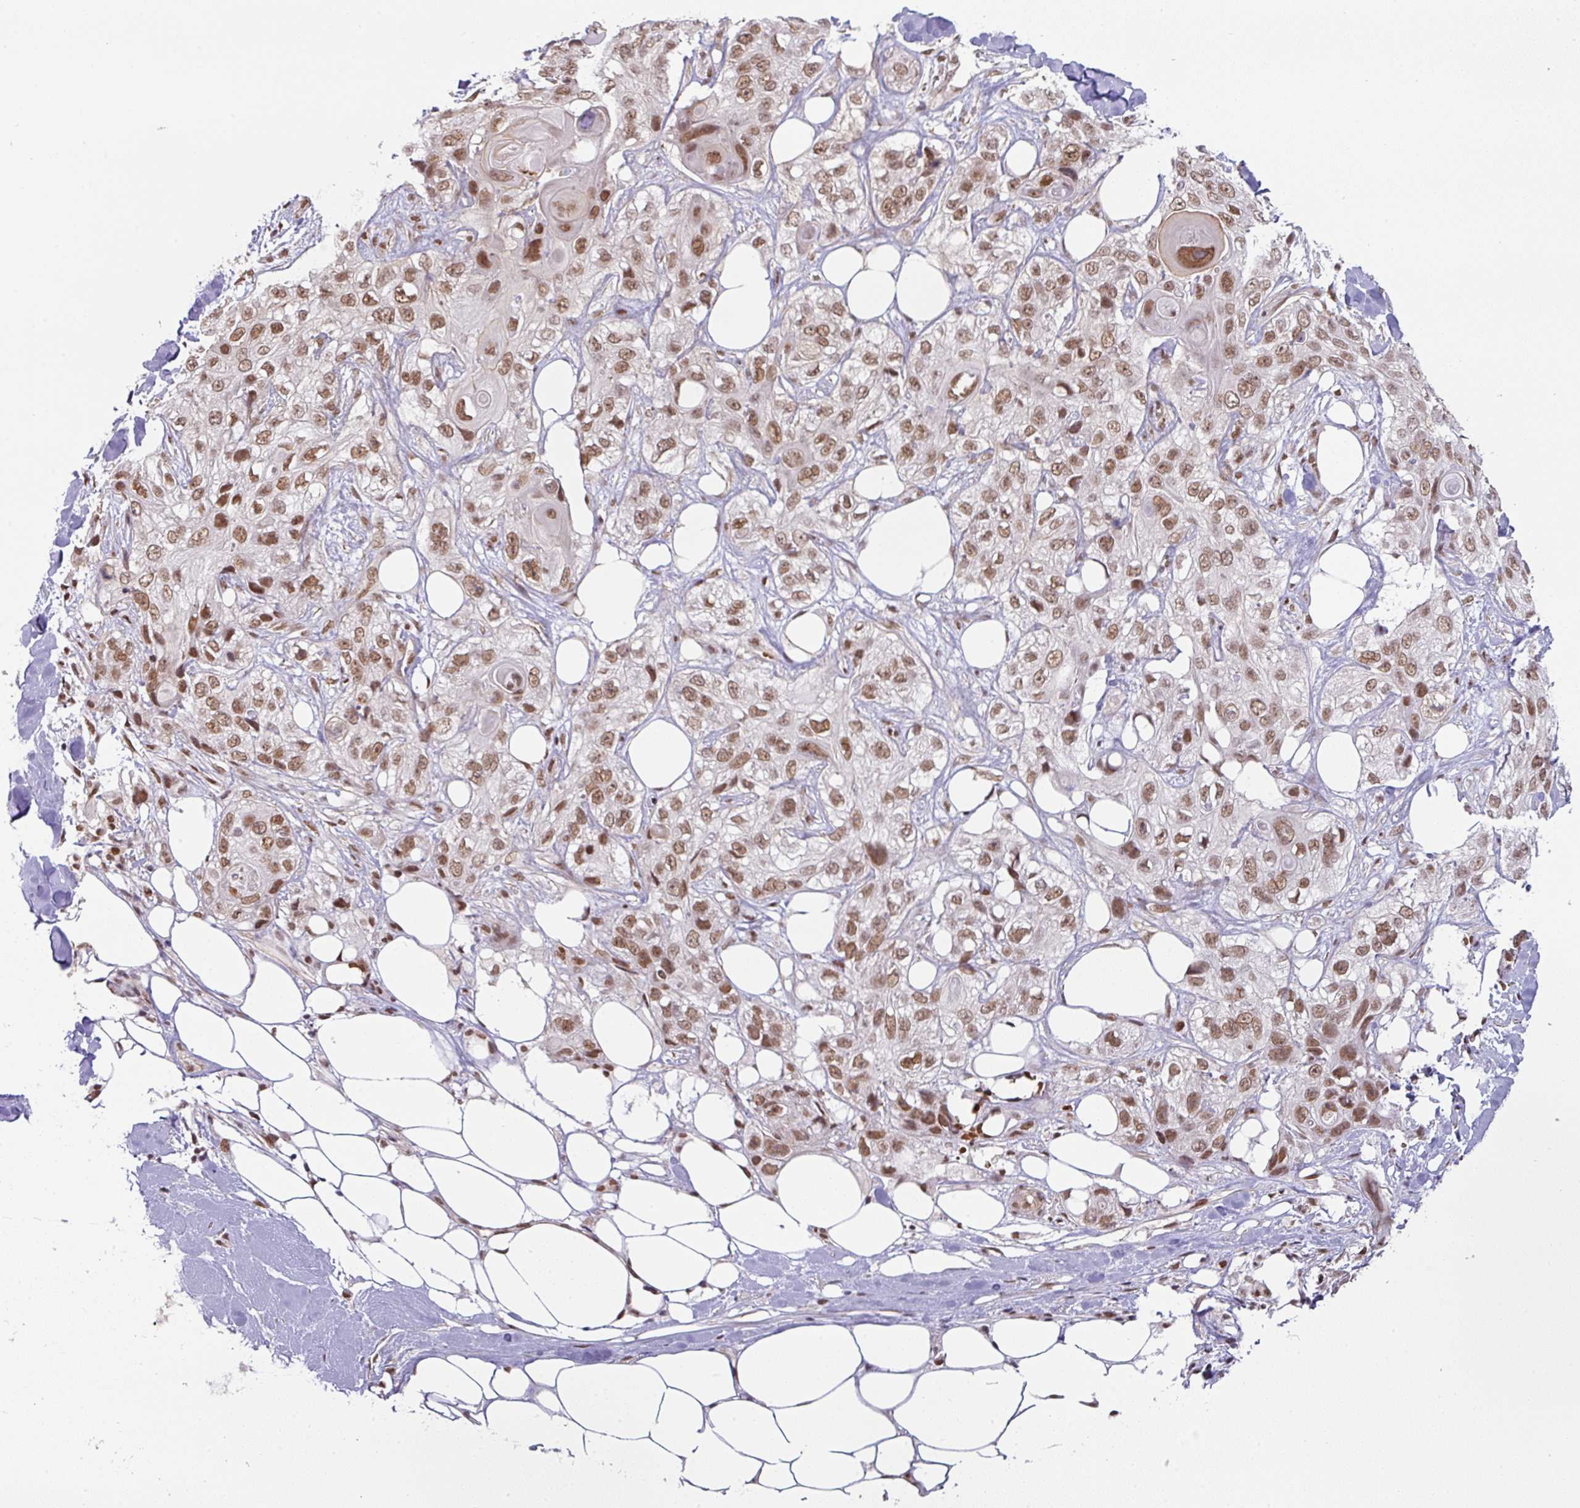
{"staining": {"intensity": "moderate", "quantity": ">75%", "location": "nuclear"}, "tissue": "skin cancer", "cell_type": "Tumor cells", "image_type": "cancer", "snomed": [{"axis": "morphology", "description": "Normal tissue, NOS"}, {"axis": "morphology", "description": "Squamous cell carcinoma, NOS"}, {"axis": "topography", "description": "Skin"}], "caption": "Skin squamous cell carcinoma stained with a protein marker displays moderate staining in tumor cells.", "gene": "NCOA5", "patient": {"sex": "male", "age": 72}}